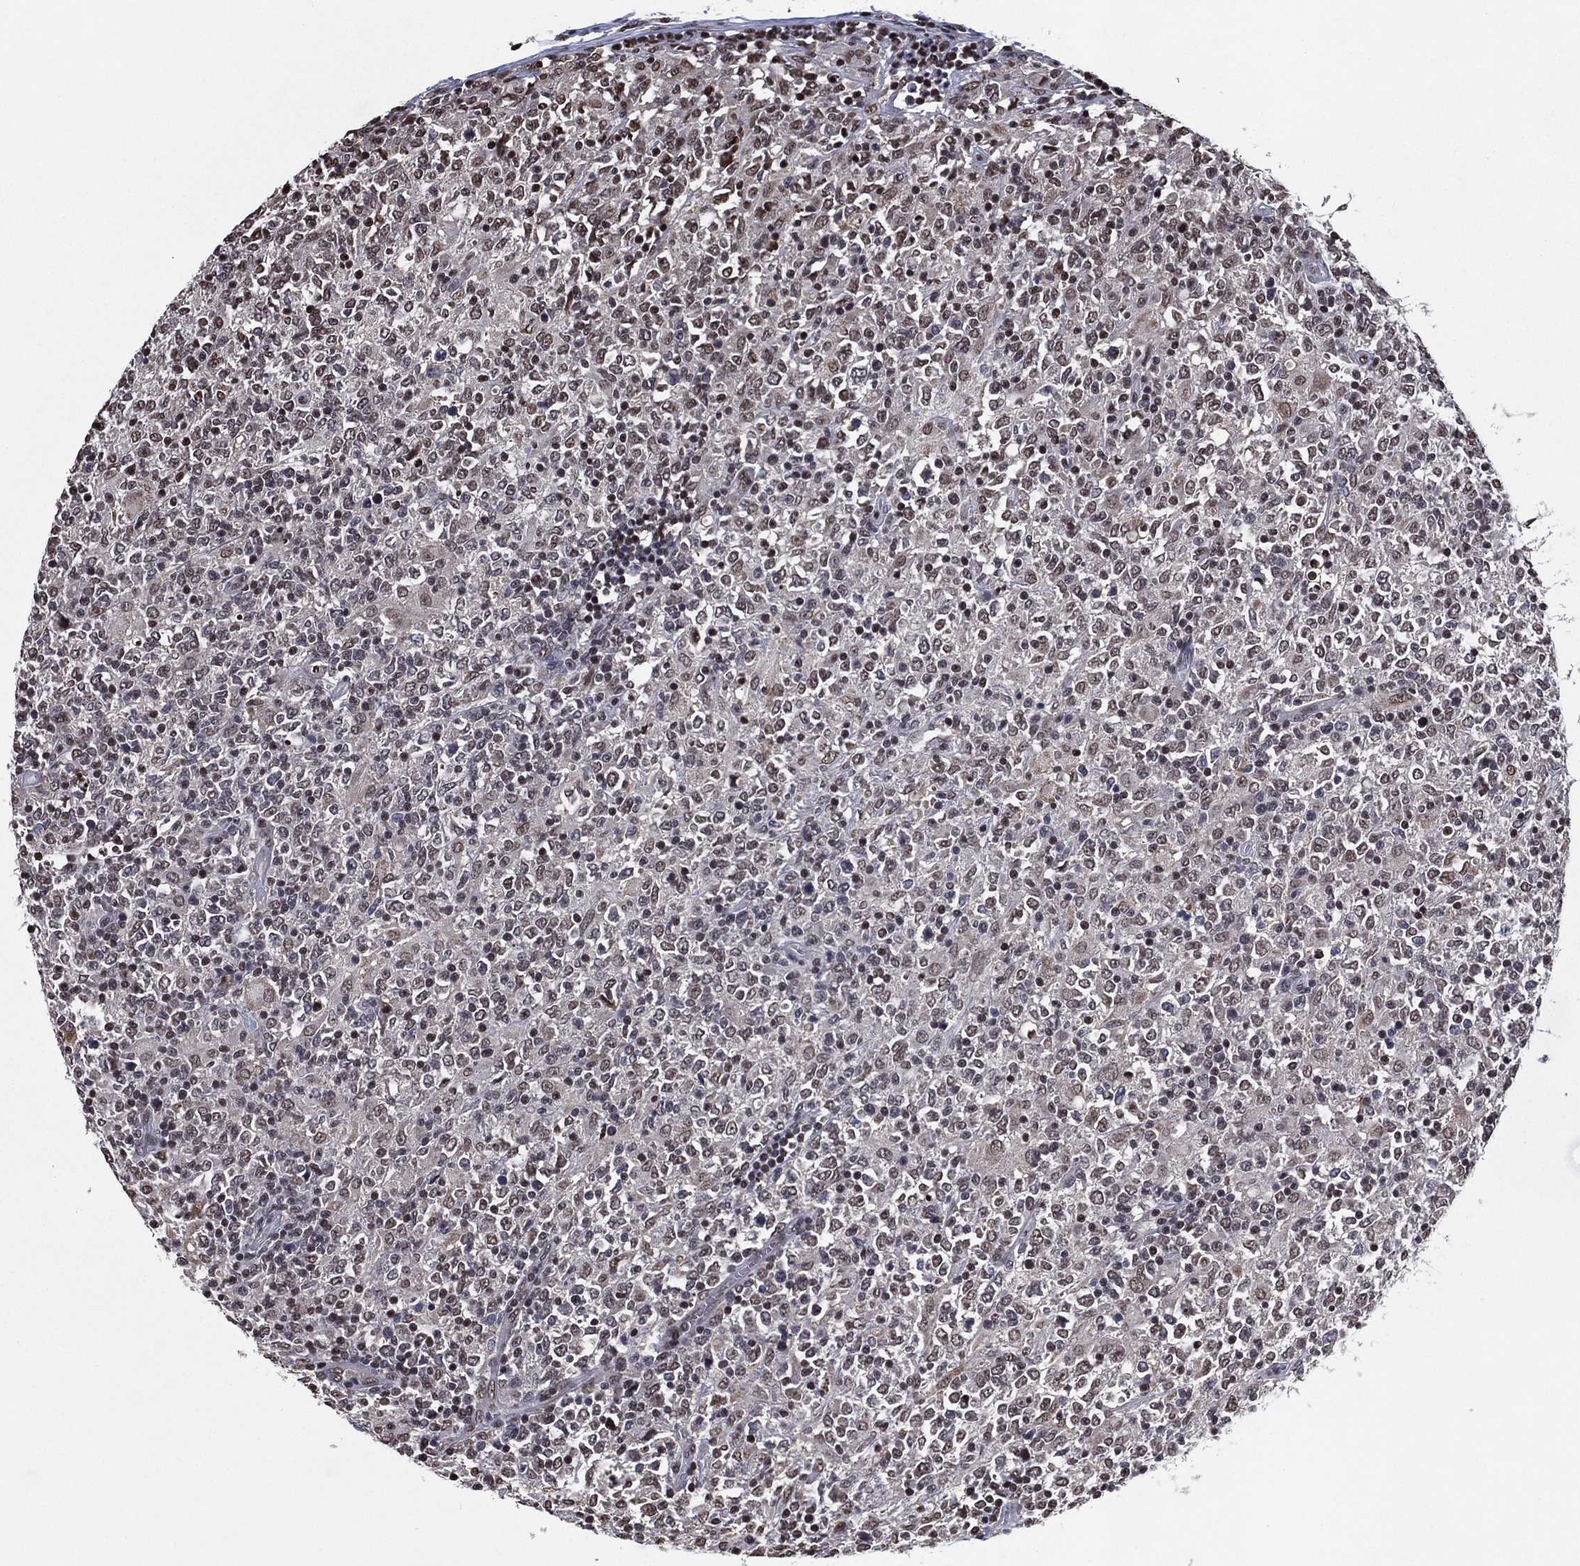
{"staining": {"intensity": "moderate", "quantity": ">75%", "location": "nuclear"}, "tissue": "lymphoma", "cell_type": "Tumor cells", "image_type": "cancer", "snomed": [{"axis": "morphology", "description": "Malignant lymphoma, non-Hodgkin's type, High grade"}, {"axis": "topography", "description": "Lymph node"}], "caption": "Immunohistochemistry staining of lymphoma, which demonstrates medium levels of moderate nuclear positivity in approximately >75% of tumor cells indicating moderate nuclear protein staining. The staining was performed using DAB (3,3'-diaminobenzidine) (brown) for protein detection and nuclei were counterstained in hematoxylin (blue).", "gene": "ZBTB42", "patient": {"sex": "female", "age": 84}}